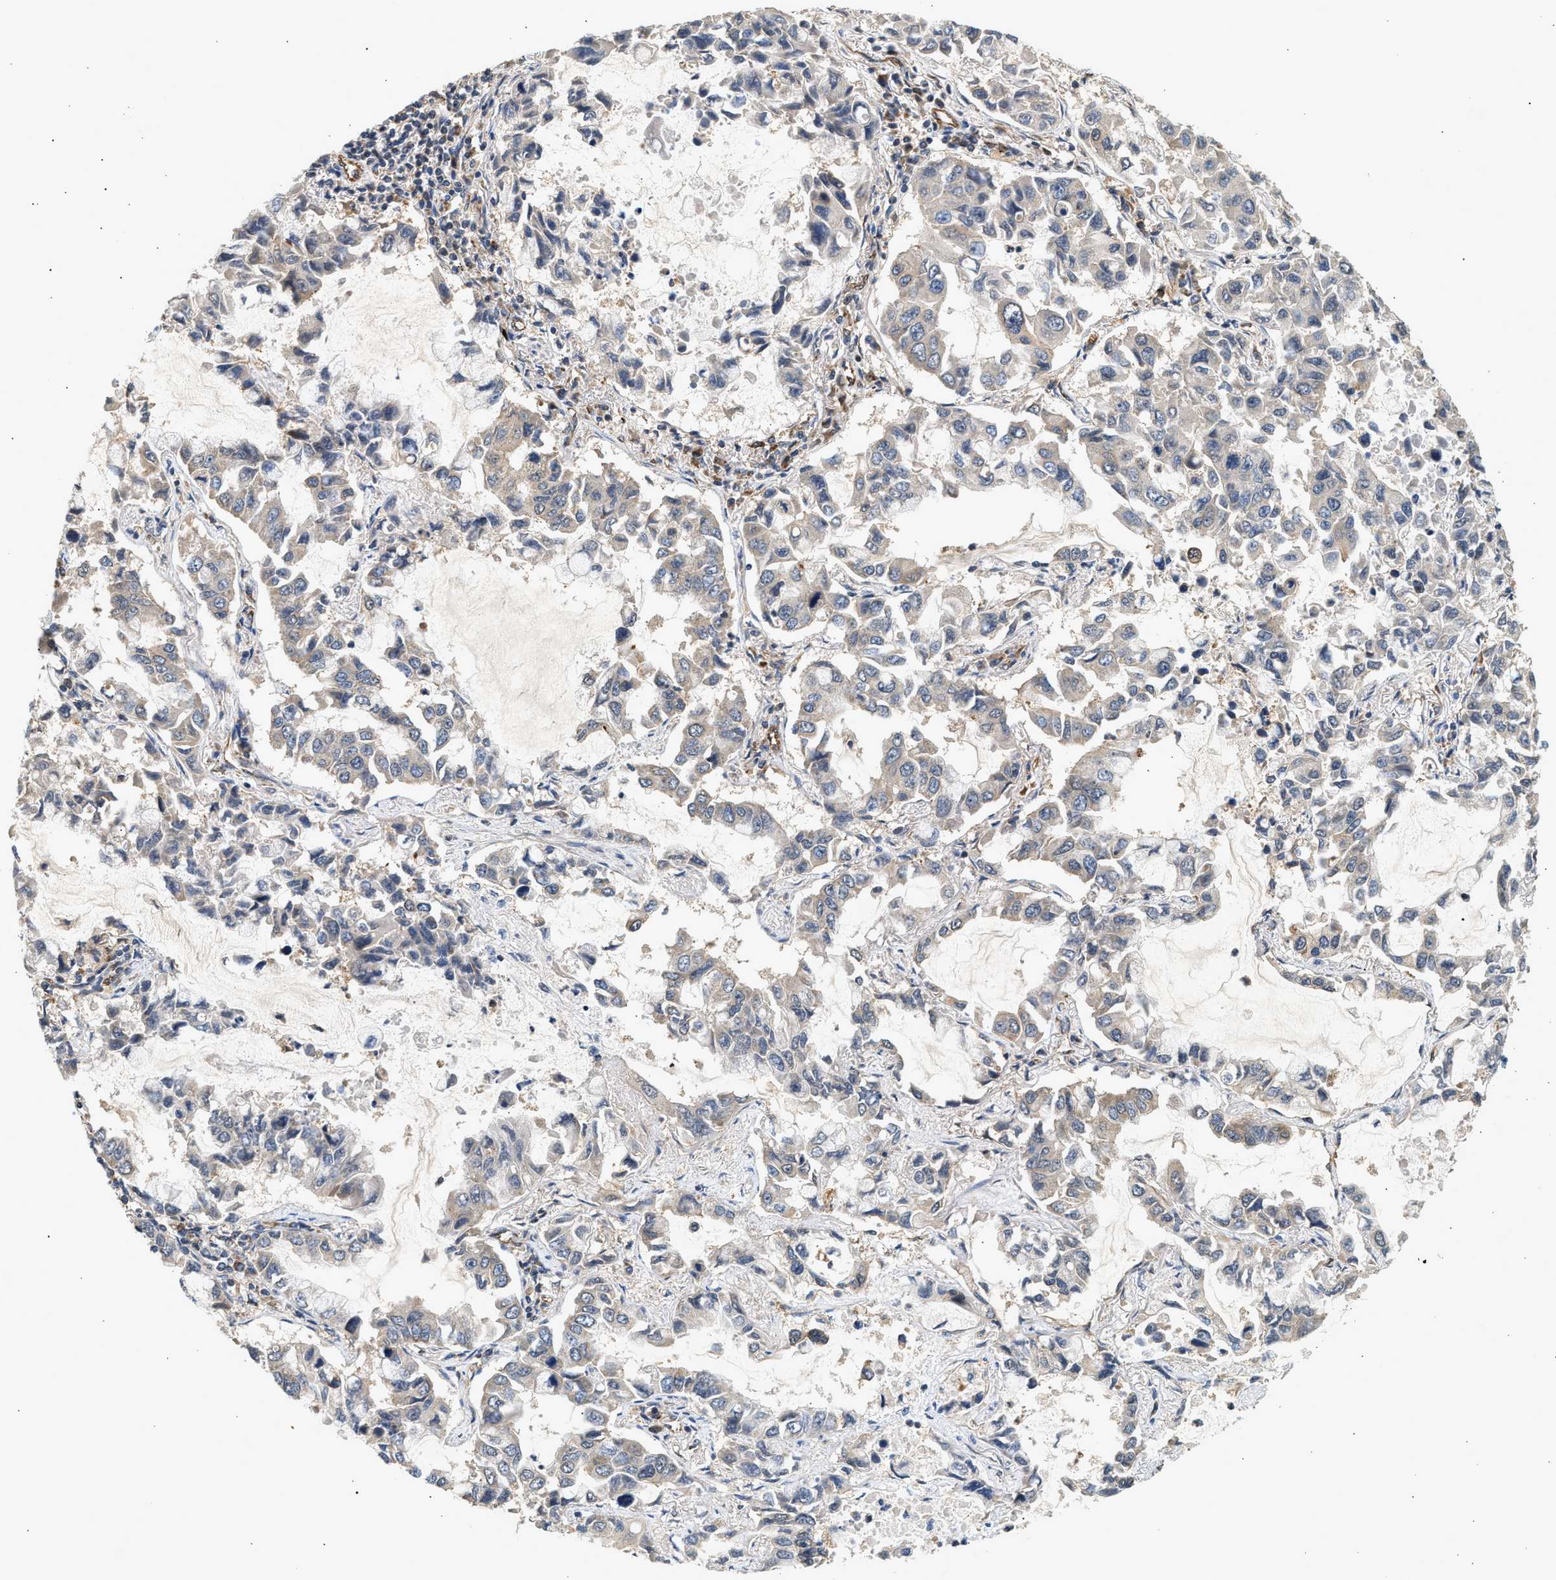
{"staining": {"intensity": "weak", "quantity": "<25%", "location": "cytoplasmic/membranous"}, "tissue": "lung cancer", "cell_type": "Tumor cells", "image_type": "cancer", "snomed": [{"axis": "morphology", "description": "Adenocarcinoma, NOS"}, {"axis": "topography", "description": "Lung"}], "caption": "Human lung cancer stained for a protein using immunohistochemistry shows no expression in tumor cells.", "gene": "DUSP14", "patient": {"sex": "male", "age": 64}}